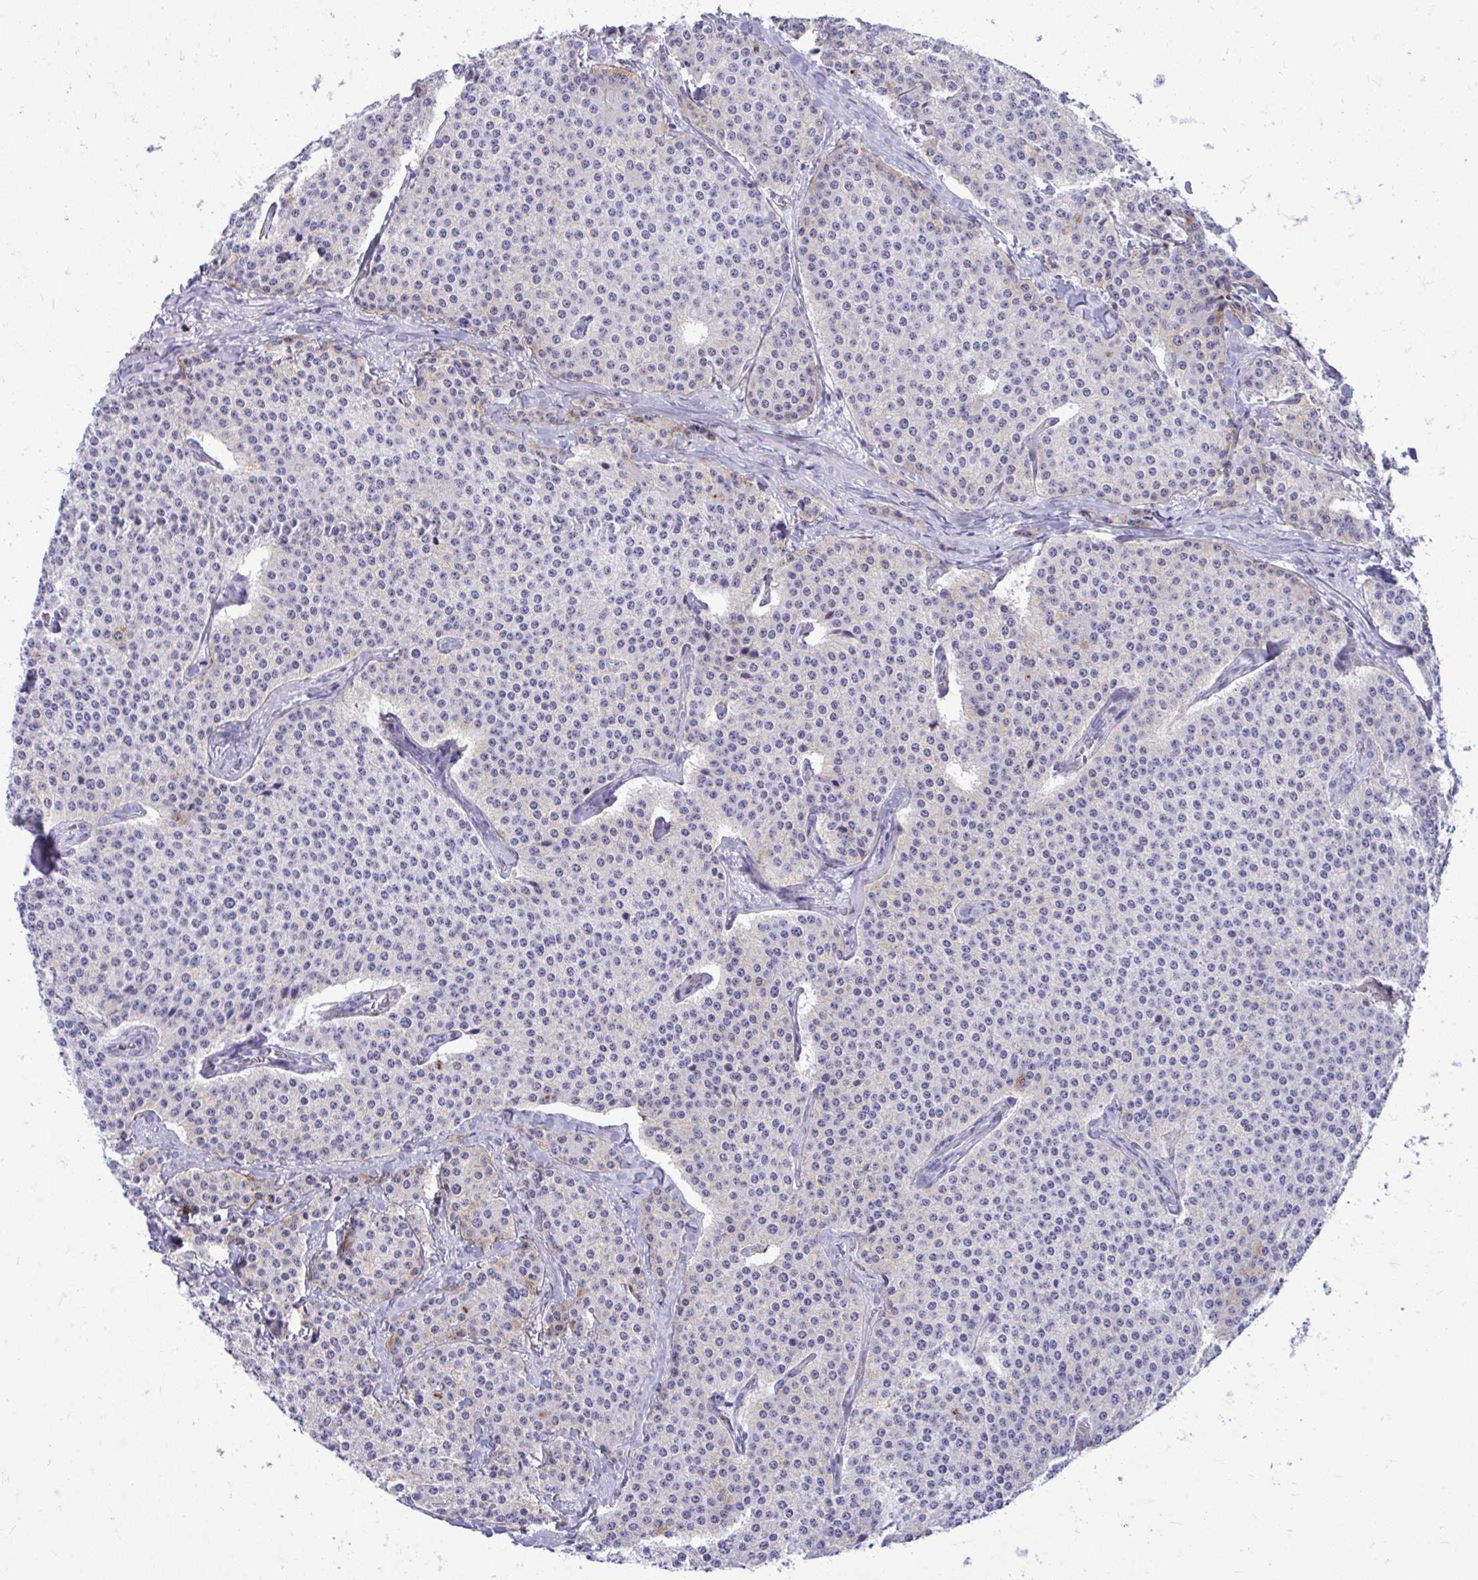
{"staining": {"intensity": "weak", "quantity": "<25%", "location": "cytoplasmic/membranous"}, "tissue": "carcinoid", "cell_type": "Tumor cells", "image_type": "cancer", "snomed": [{"axis": "morphology", "description": "Carcinoid, malignant, NOS"}, {"axis": "topography", "description": "Small intestine"}], "caption": "This is an IHC micrograph of human malignant carcinoid. There is no staining in tumor cells.", "gene": "ANKDD1B", "patient": {"sex": "female", "age": 64}}